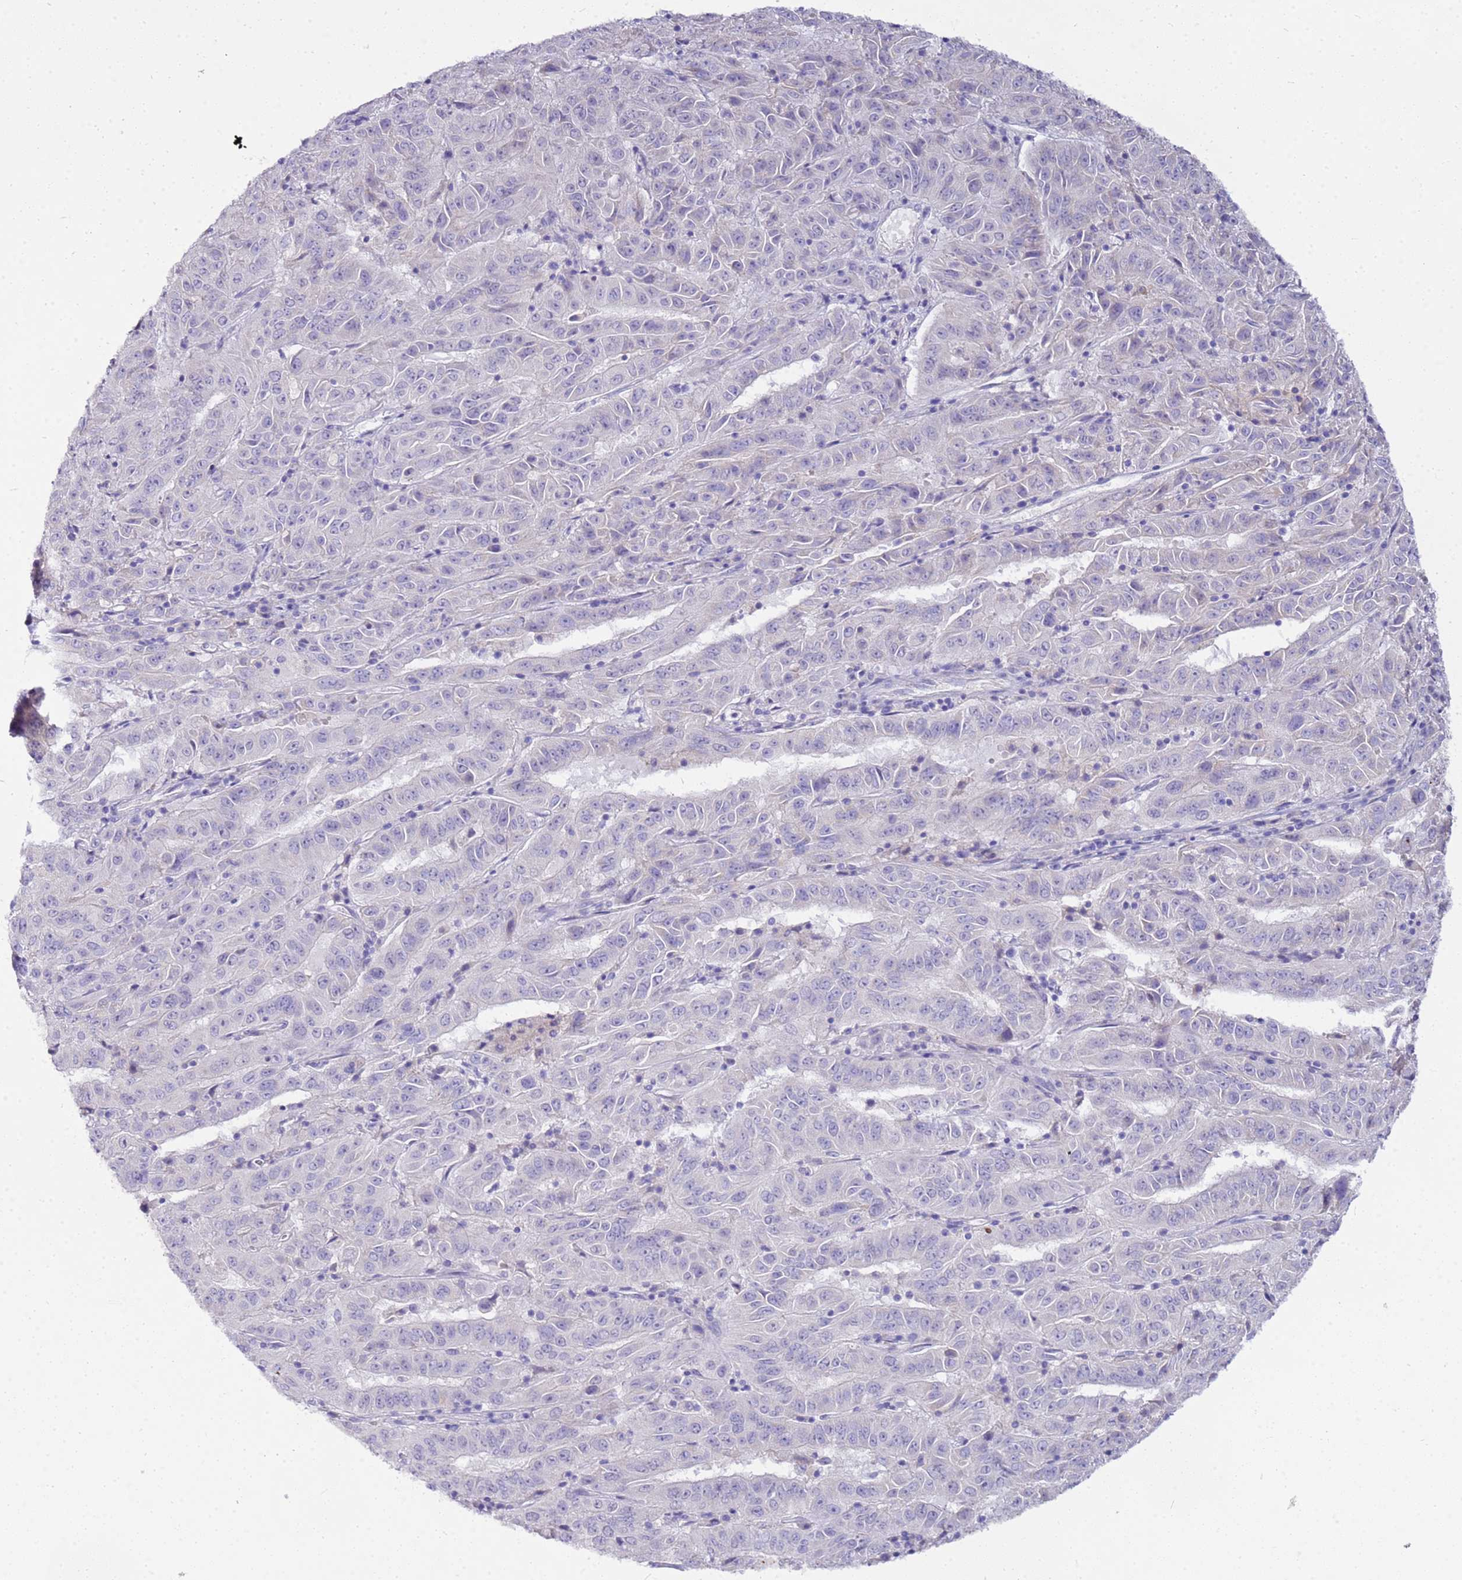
{"staining": {"intensity": "negative", "quantity": "none", "location": "none"}, "tissue": "pancreatic cancer", "cell_type": "Tumor cells", "image_type": "cancer", "snomed": [{"axis": "morphology", "description": "Adenocarcinoma, NOS"}, {"axis": "topography", "description": "Pancreas"}], "caption": "Immunohistochemical staining of human pancreatic cancer (adenocarcinoma) displays no significant positivity in tumor cells.", "gene": "DCDC2B", "patient": {"sex": "male", "age": 63}}